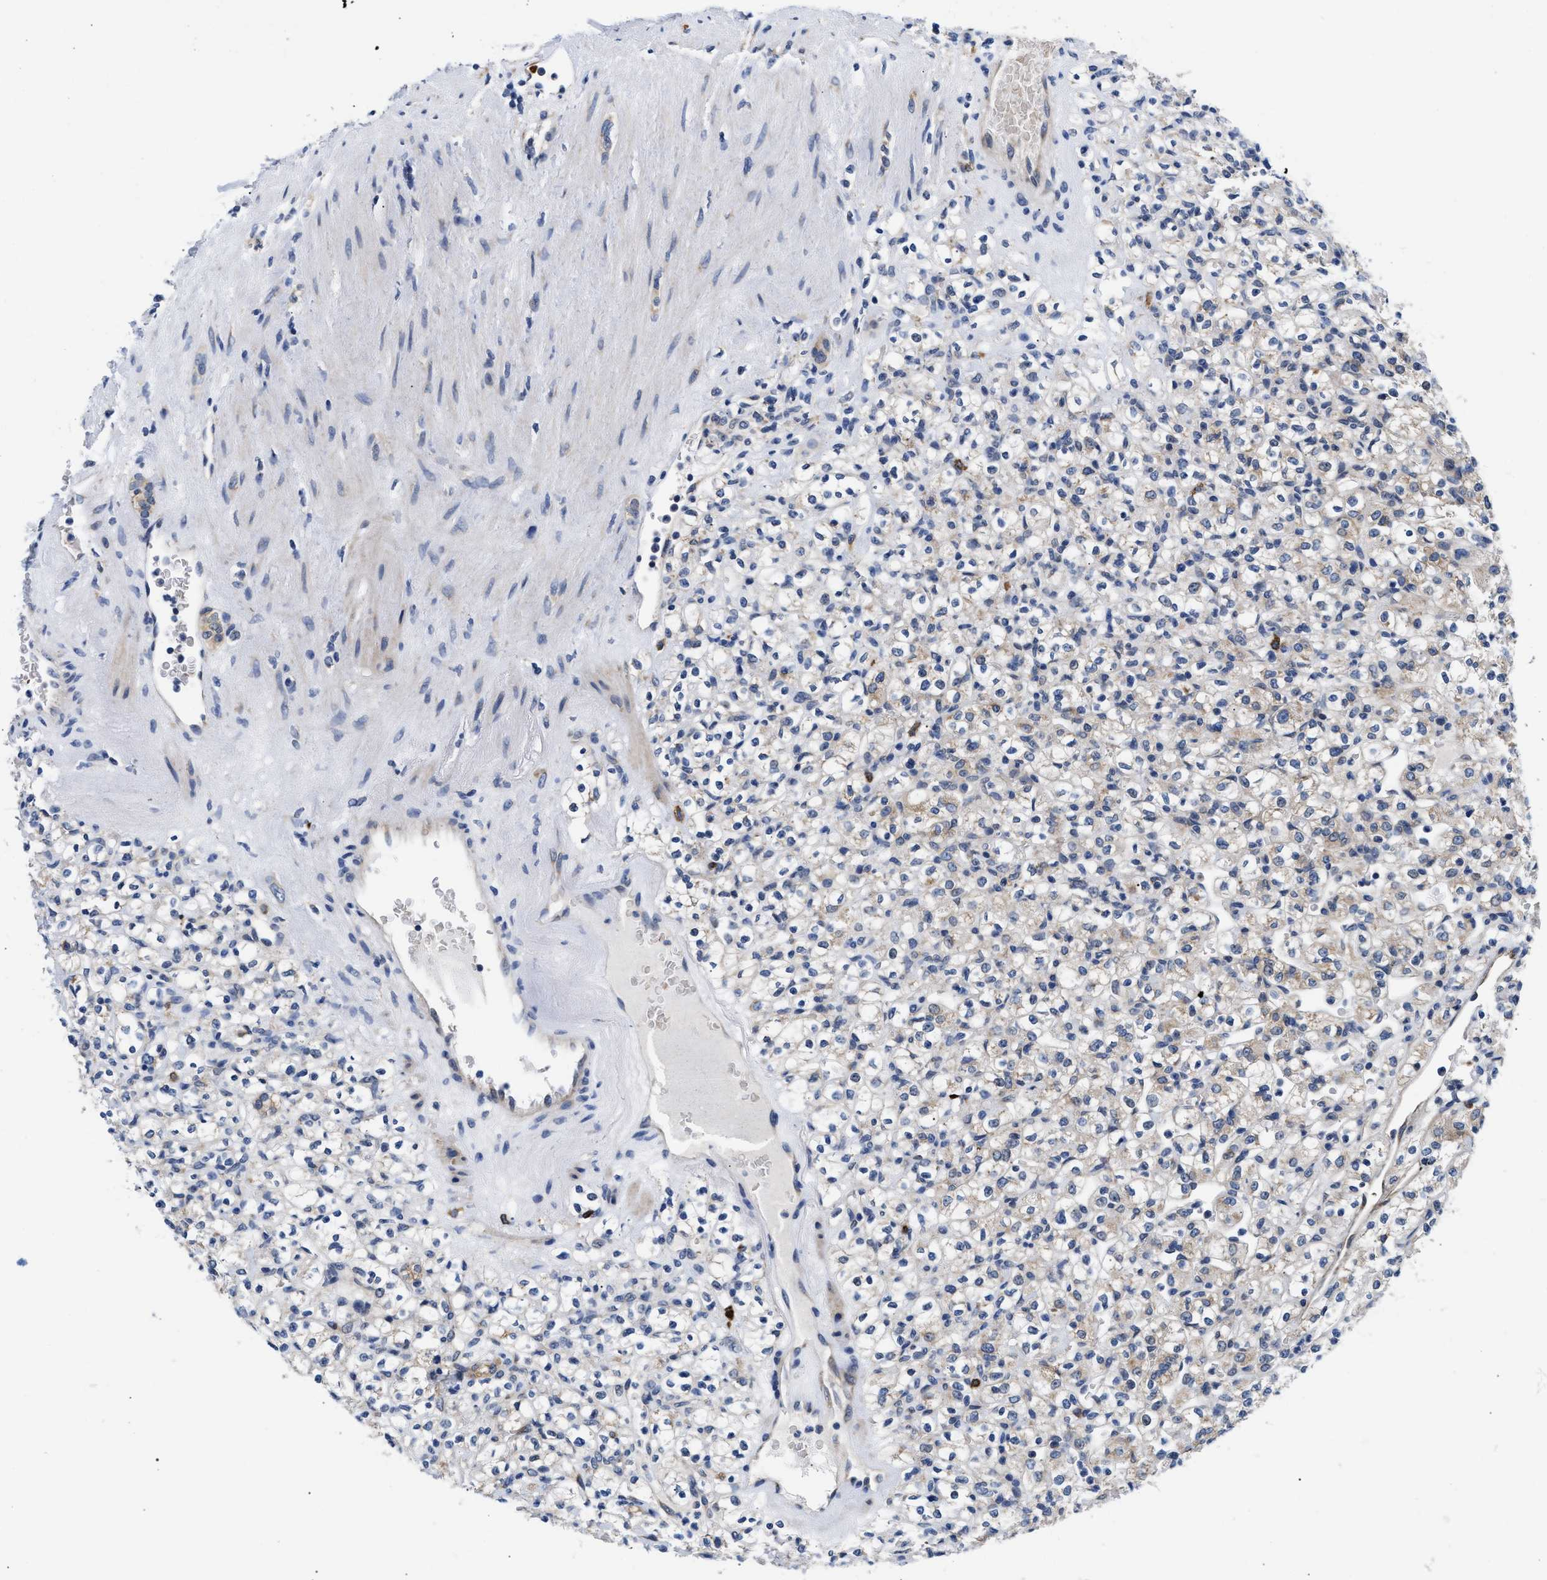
{"staining": {"intensity": "weak", "quantity": "<25%", "location": "cytoplasmic/membranous"}, "tissue": "renal cancer", "cell_type": "Tumor cells", "image_type": "cancer", "snomed": [{"axis": "morphology", "description": "Normal tissue, NOS"}, {"axis": "morphology", "description": "Adenocarcinoma, NOS"}, {"axis": "topography", "description": "Kidney"}], "caption": "A photomicrograph of renal cancer (adenocarcinoma) stained for a protein displays no brown staining in tumor cells.", "gene": "RINT1", "patient": {"sex": "female", "age": 72}}